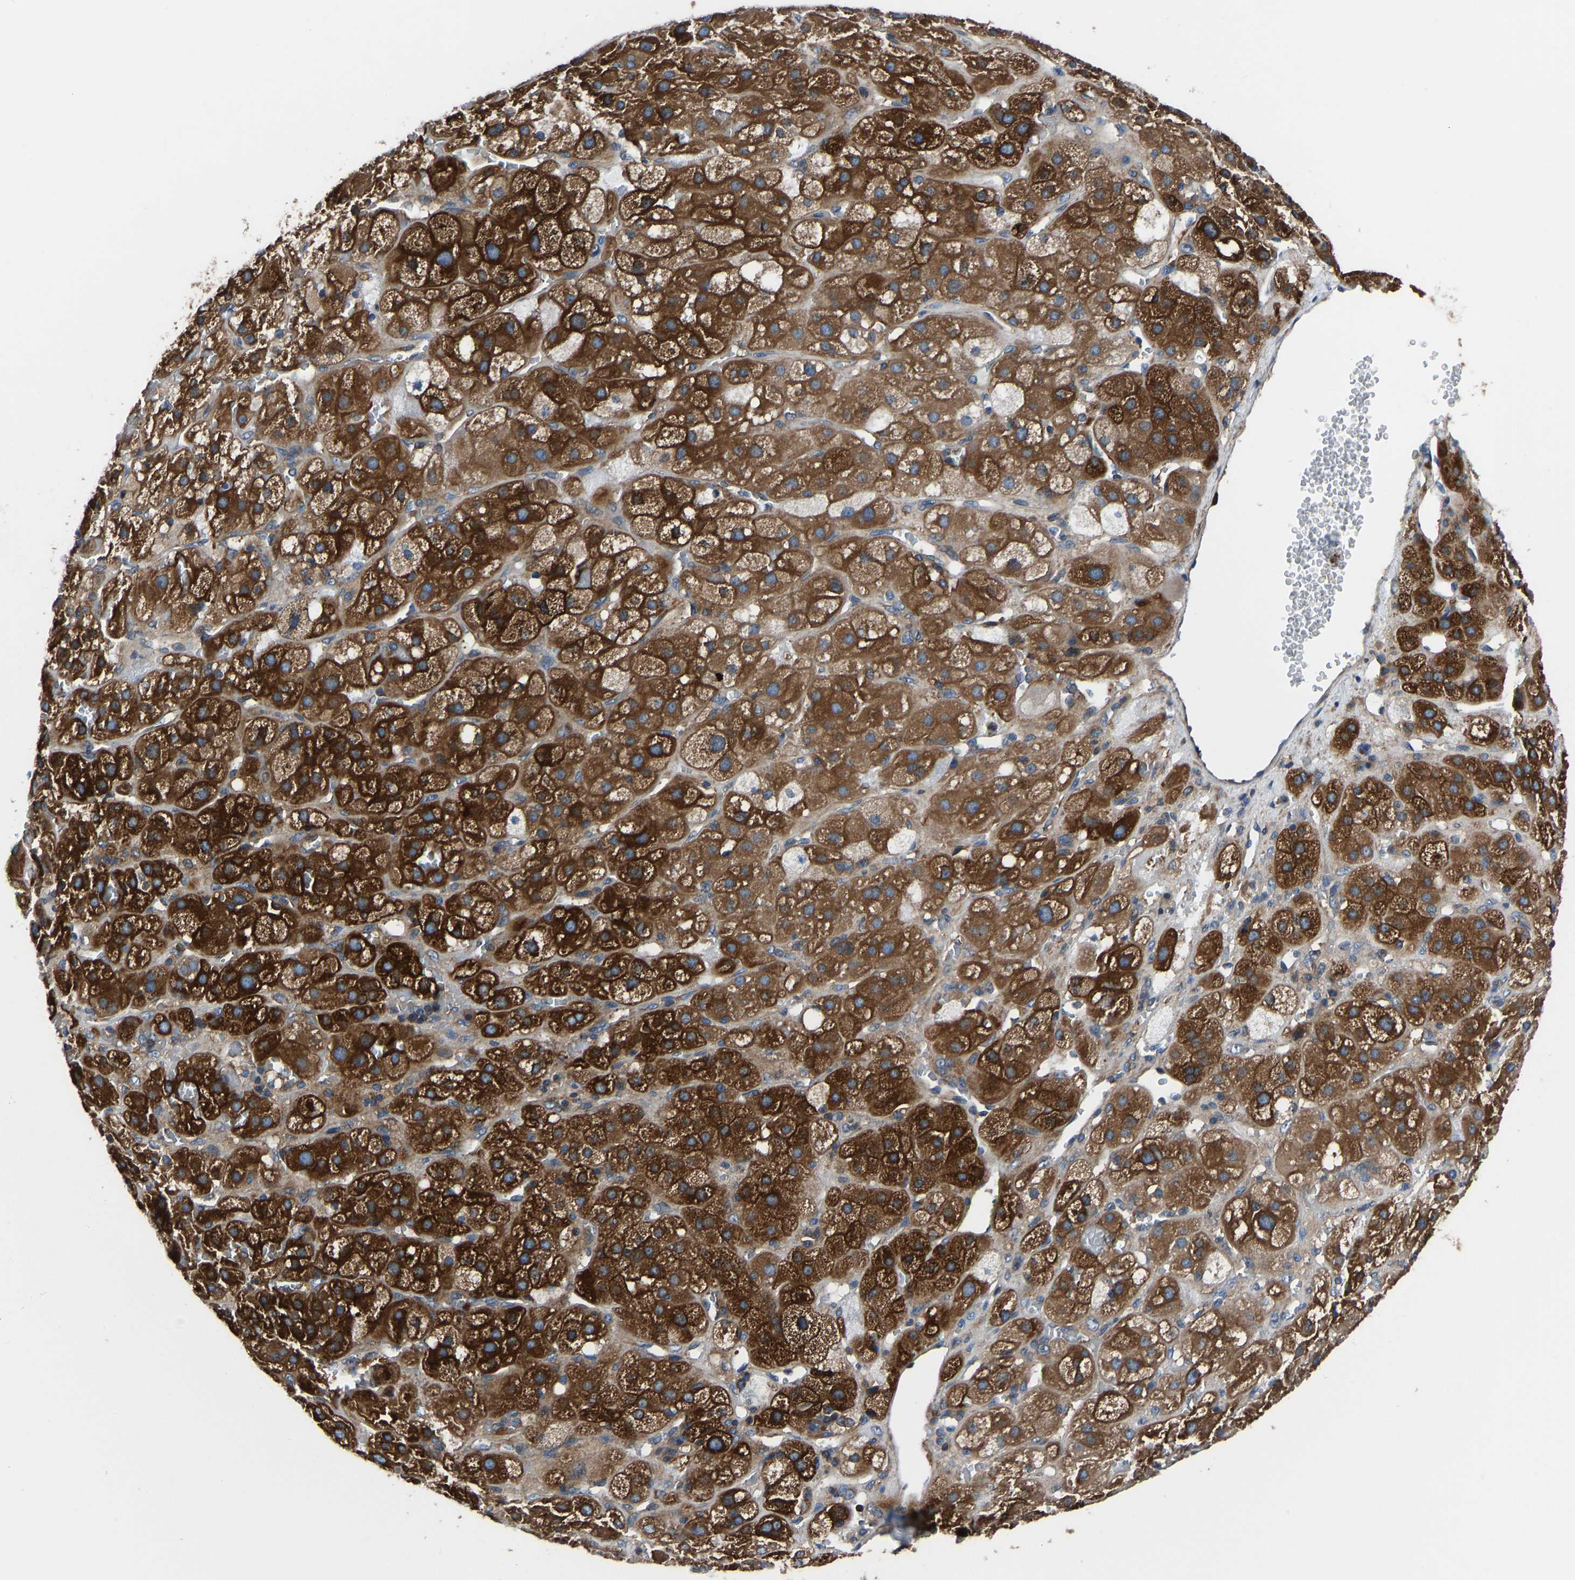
{"staining": {"intensity": "strong", "quantity": ">75%", "location": "cytoplasmic/membranous"}, "tissue": "adrenal gland", "cell_type": "Glandular cells", "image_type": "normal", "snomed": [{"axis": "morphology", "description": "Normal tissue, NOS"}, {"axis": "topography", "description": "Adrenal gland"}], "caption": "Immunohistochemistry micrograph of benign adrenal gland: adrenal gland stained using immunohistochemistry (IHC) reveals high levels of strong protein expression localized specifically in the cytoplasmic/membranous of glandular cells, appearing as a cytoplasmic/membranous brown color.", "gene": "PRKAR1A", "patient": {"sex": "female", "age": 47}}